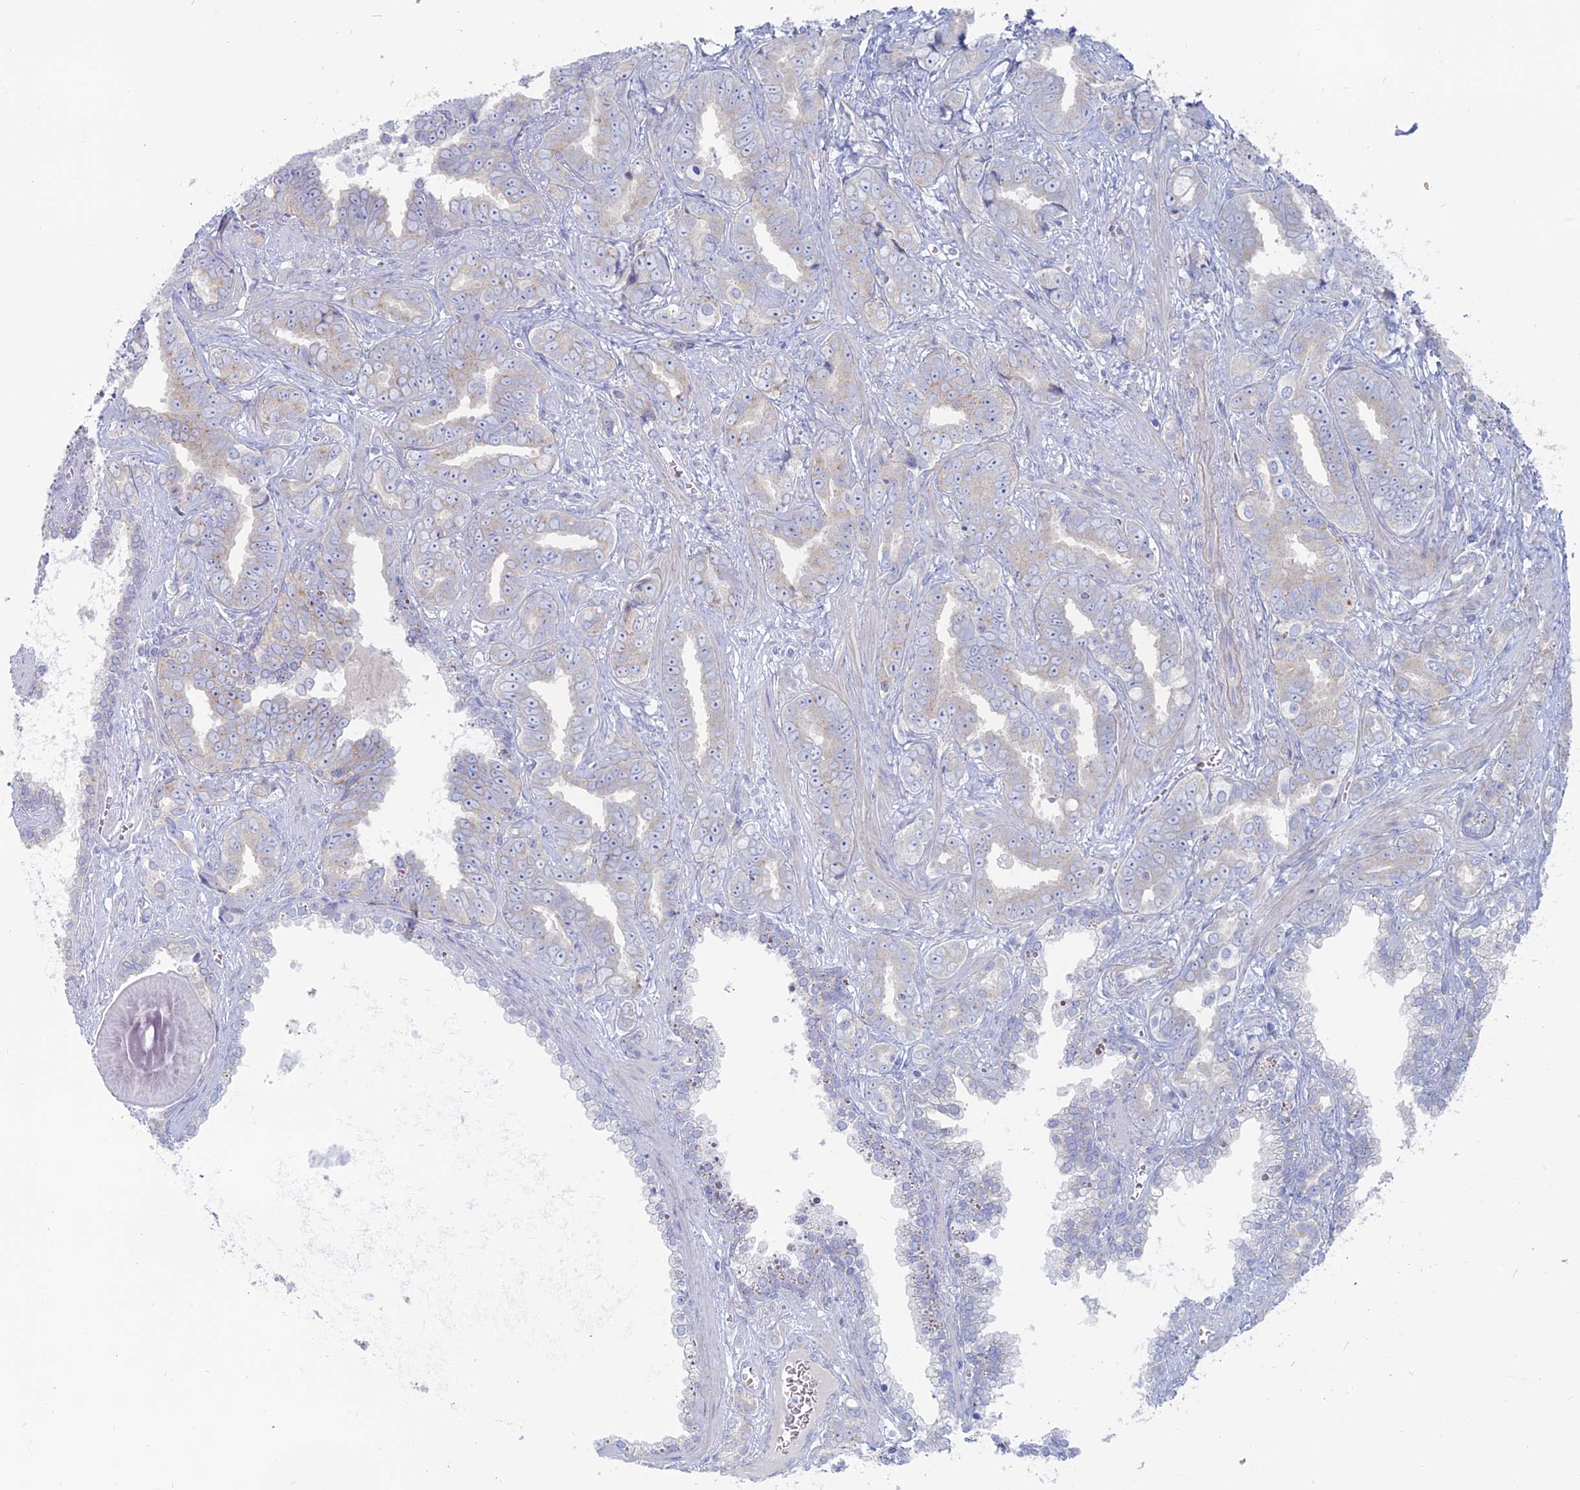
{"staining": {"intensity": "negative", "quantity": "none", "location": "none"}, "tissue": "prostate cancer", "cell_type": "Tumor cells", "image_type": "cancer", "snomed": [{"axis": "morphology", "description": "Adenocarcinoma, High grade"}, {"axis": "topography", "description": "Prostate"}], "caption": "The micrograph displays no significant positivity in tumor cells of prostate adenocarcinoma (high-grade).", "gene": "TBC1D30", "patient": {"sex": "male", "age": 67}}